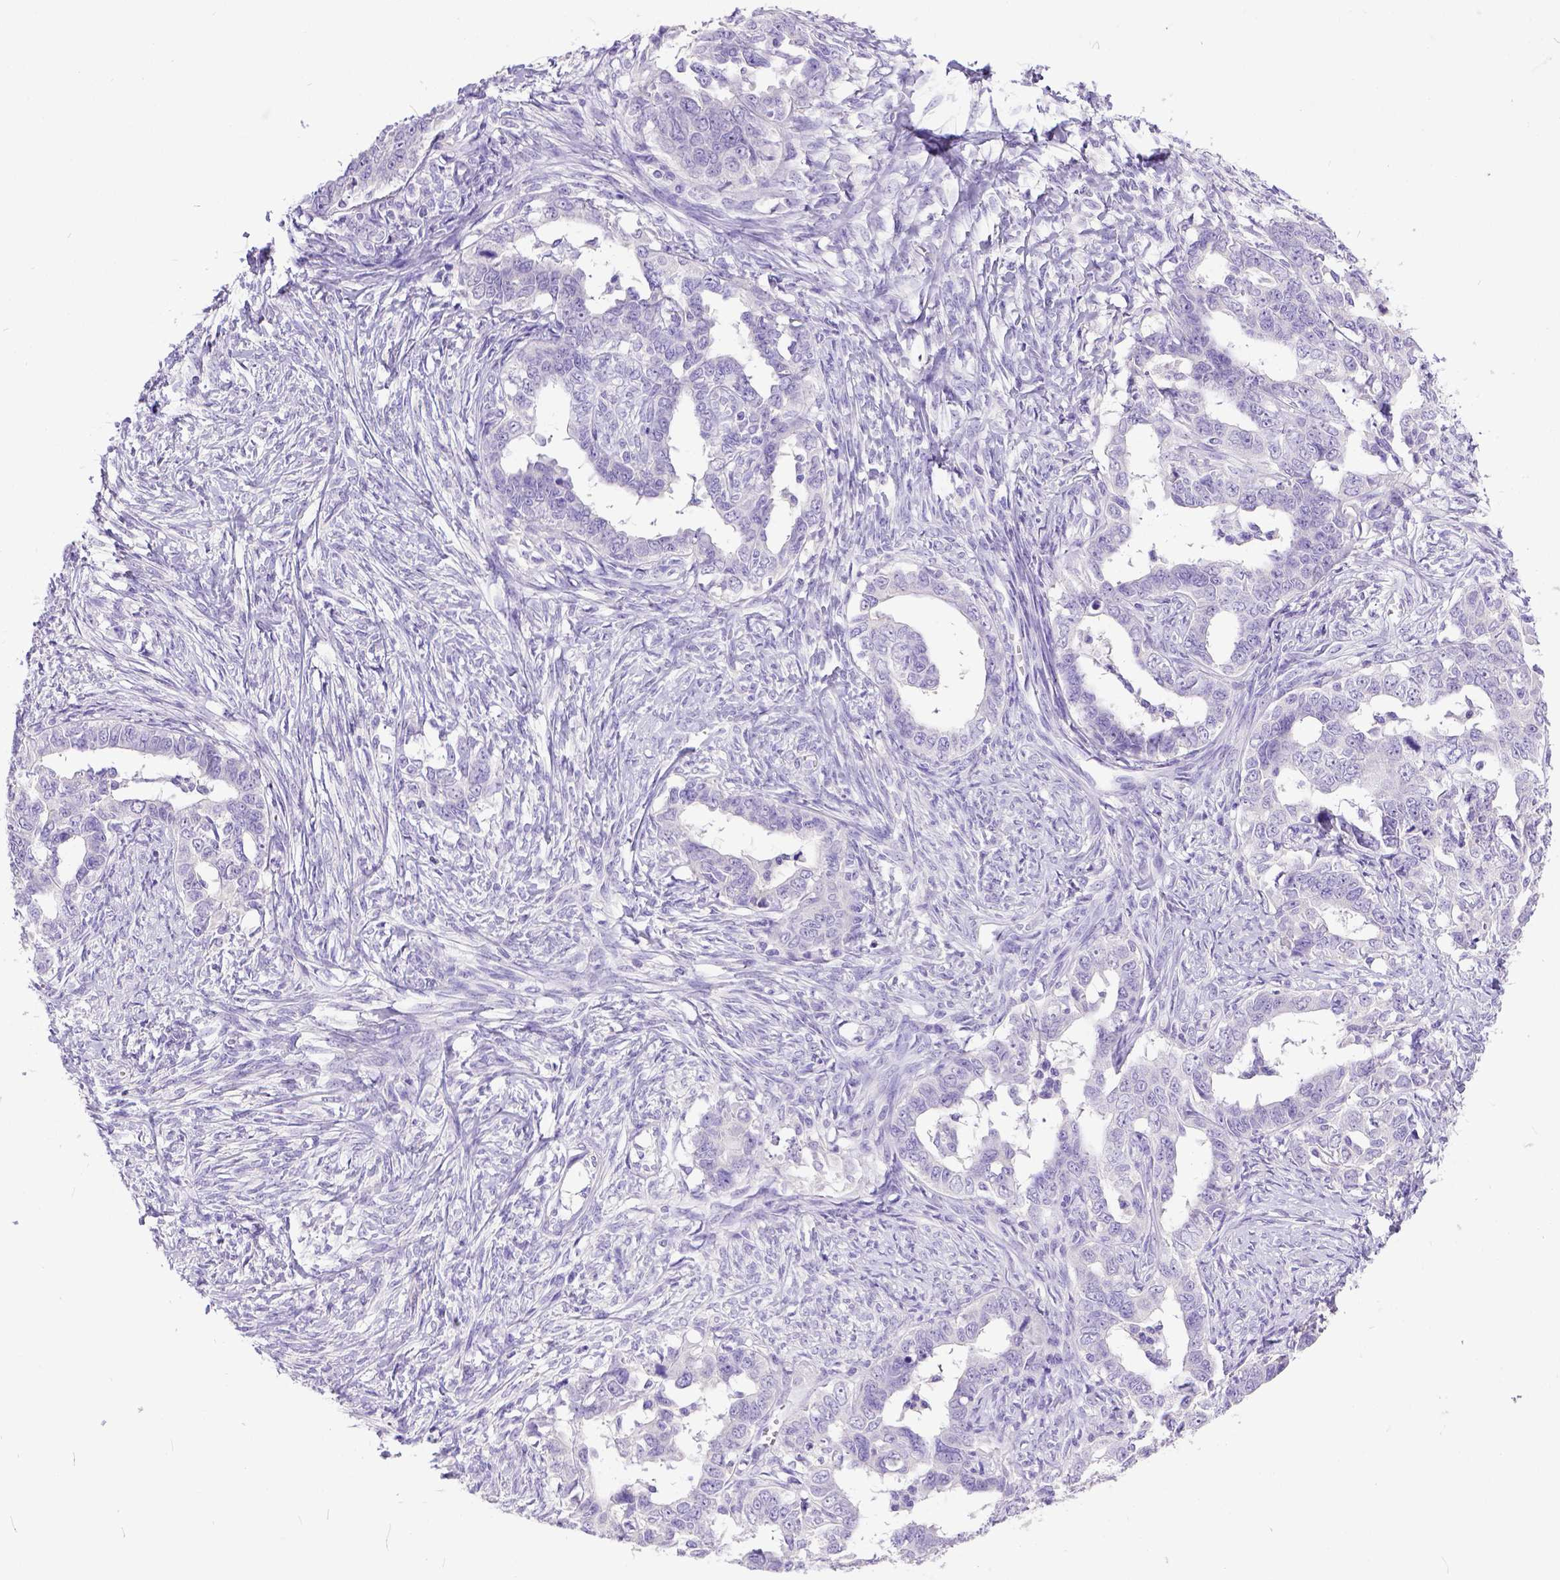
{"staining": {"intensity": "negative", "quantity": "none", "location": "none"}, "tissue": "ovarian cancer", "cell_type": "Tumor cells", "image_type": "cancer", "snomed": [{"axis": "morphology", "description": "Cystadenocarcinoma, serous, NOS"}, {"axis": "topography", "description": "Ovary"}], "caption": "IHC of human ovarian serous cystadenocarcinoma shows no positivity in tumor cells. The staining was performed using DAB (3,3'-diaminobenzidine) to visualize the protein expression in brown, while the nuclei were stained in blue with hematoxylin (Magnification: 20x).", "gene": "KIT", "patient": {"sex": "female", "age": 69}}